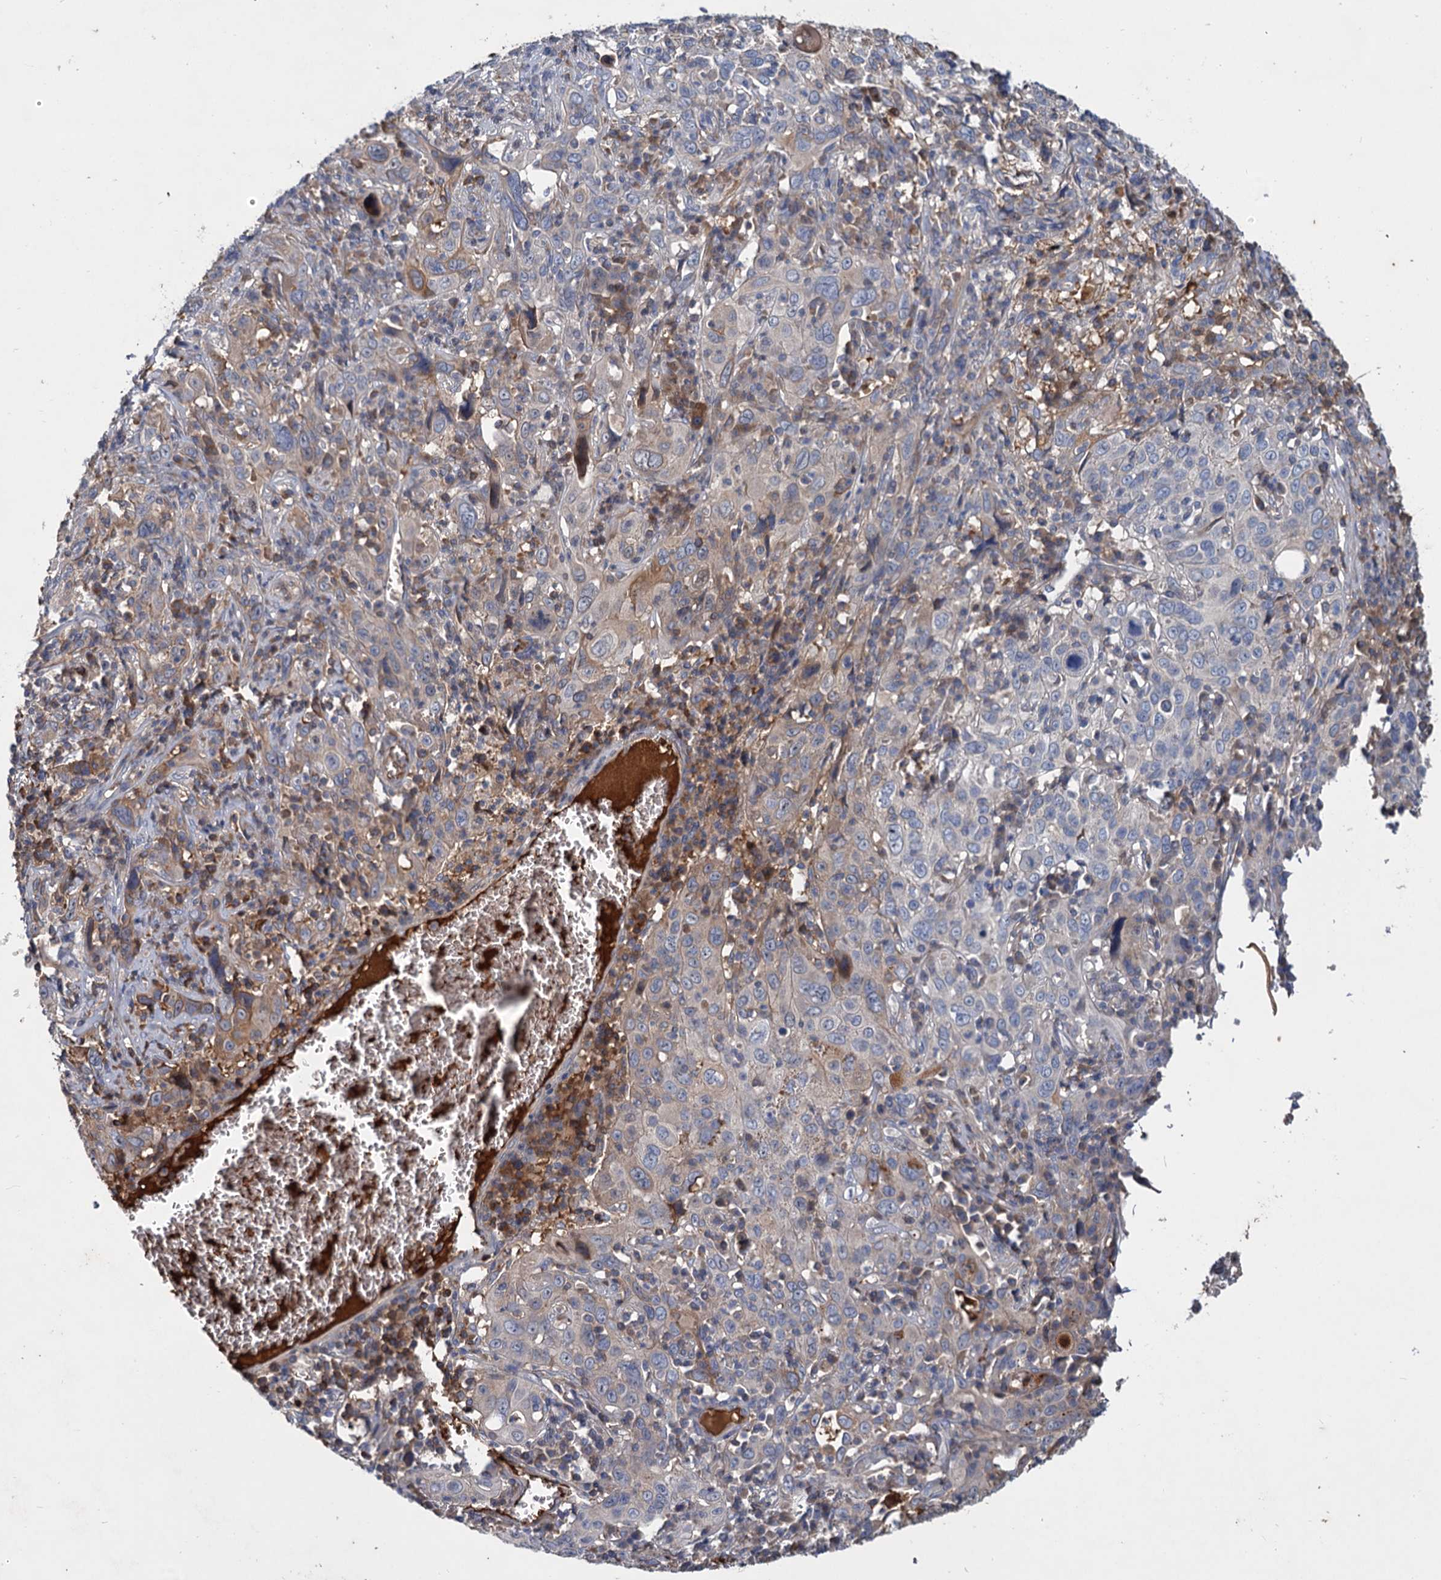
{"staining": {"intensity": "moderate", "quantity": "<25%", "location": "cytoplasmic/membranous"}, "tissue": "cervical cancer", "cell_type": "Tumor cells", "image_type": "cancer", "snomed": [{"axis": "morphology", "description": "Squamous cell carcinoma, NOS"}, {"axis": "topography", "description": "Cervix"}], "caption": "IHC image of neoplastic tissue: cervical cancer (squamous cell carcinoma) stained using immunohistochemistry (IHC) demonstrates low levels of moderate protein expression localized specifically in the cytoplasmic/membranous of tumor cells, appearing as a cytoplasmic/membranous brown color.", "gene": "CHRD", "patient": {"sex": "female", "age": 46}}